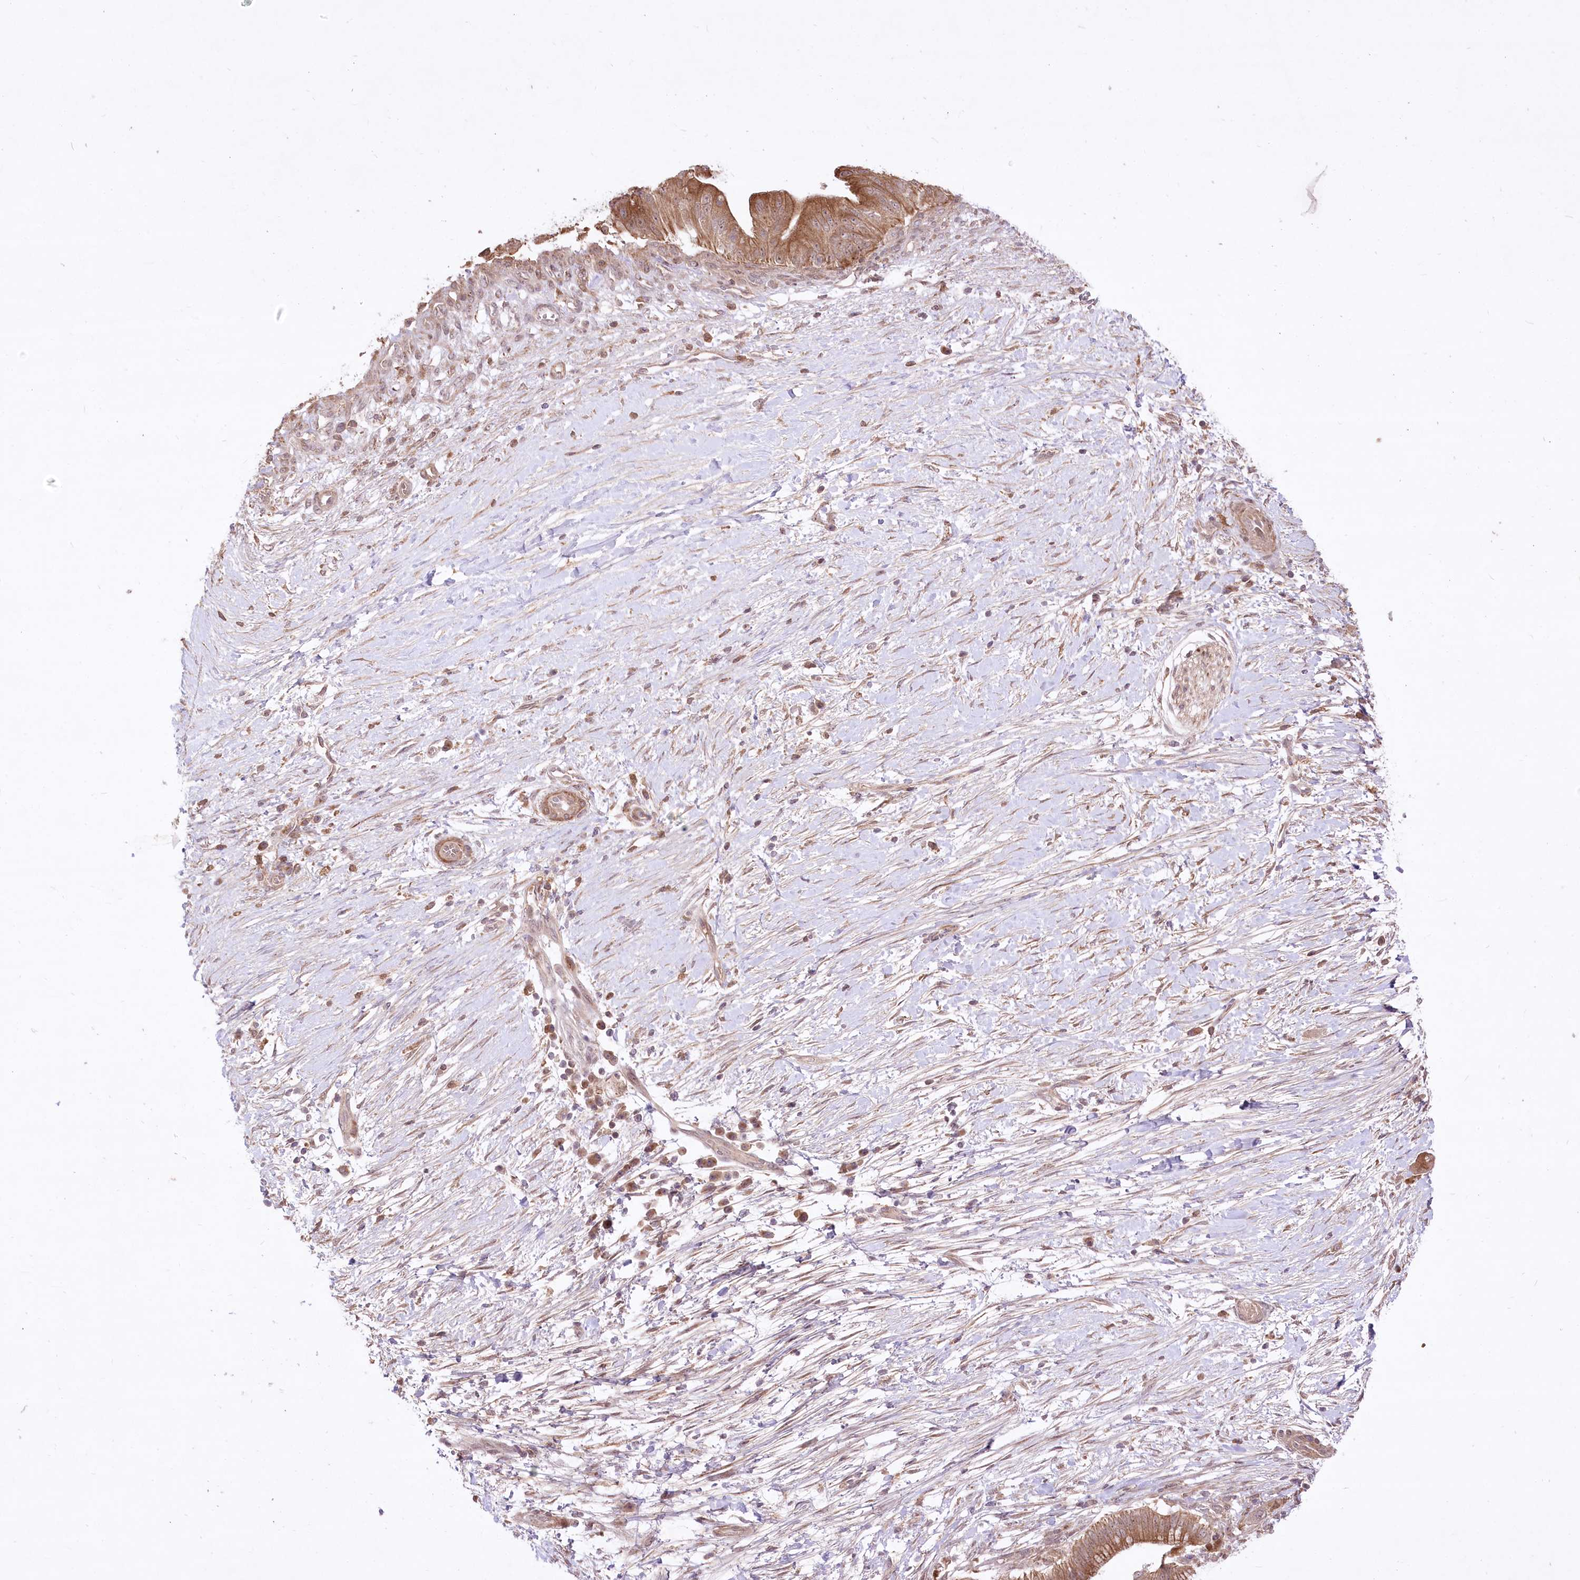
{"staining": {"intensity": "moderate", "quantity": ">75%", "location": "cytoplasmic/membranous"}, "tissue": "pancreatic cancer", "cell_type": "Tumor cells", "image_type": "cancer", "snomed": [{"axis": "morphology", "description": "Adenocarcinoma, NOS"}, {"axis": "topography", "description": "Pancreas"}], "caption": "DAB (3,3'-diaminobenzidine) immunohistochemical staining of human adenocarcinoma (pancreatic) reveals moderate cytoplasmic/membranous protein positivity in about >75% of tumor cells.", "gene": "HELT", "patient": {"sex": "male", "age": 68}}